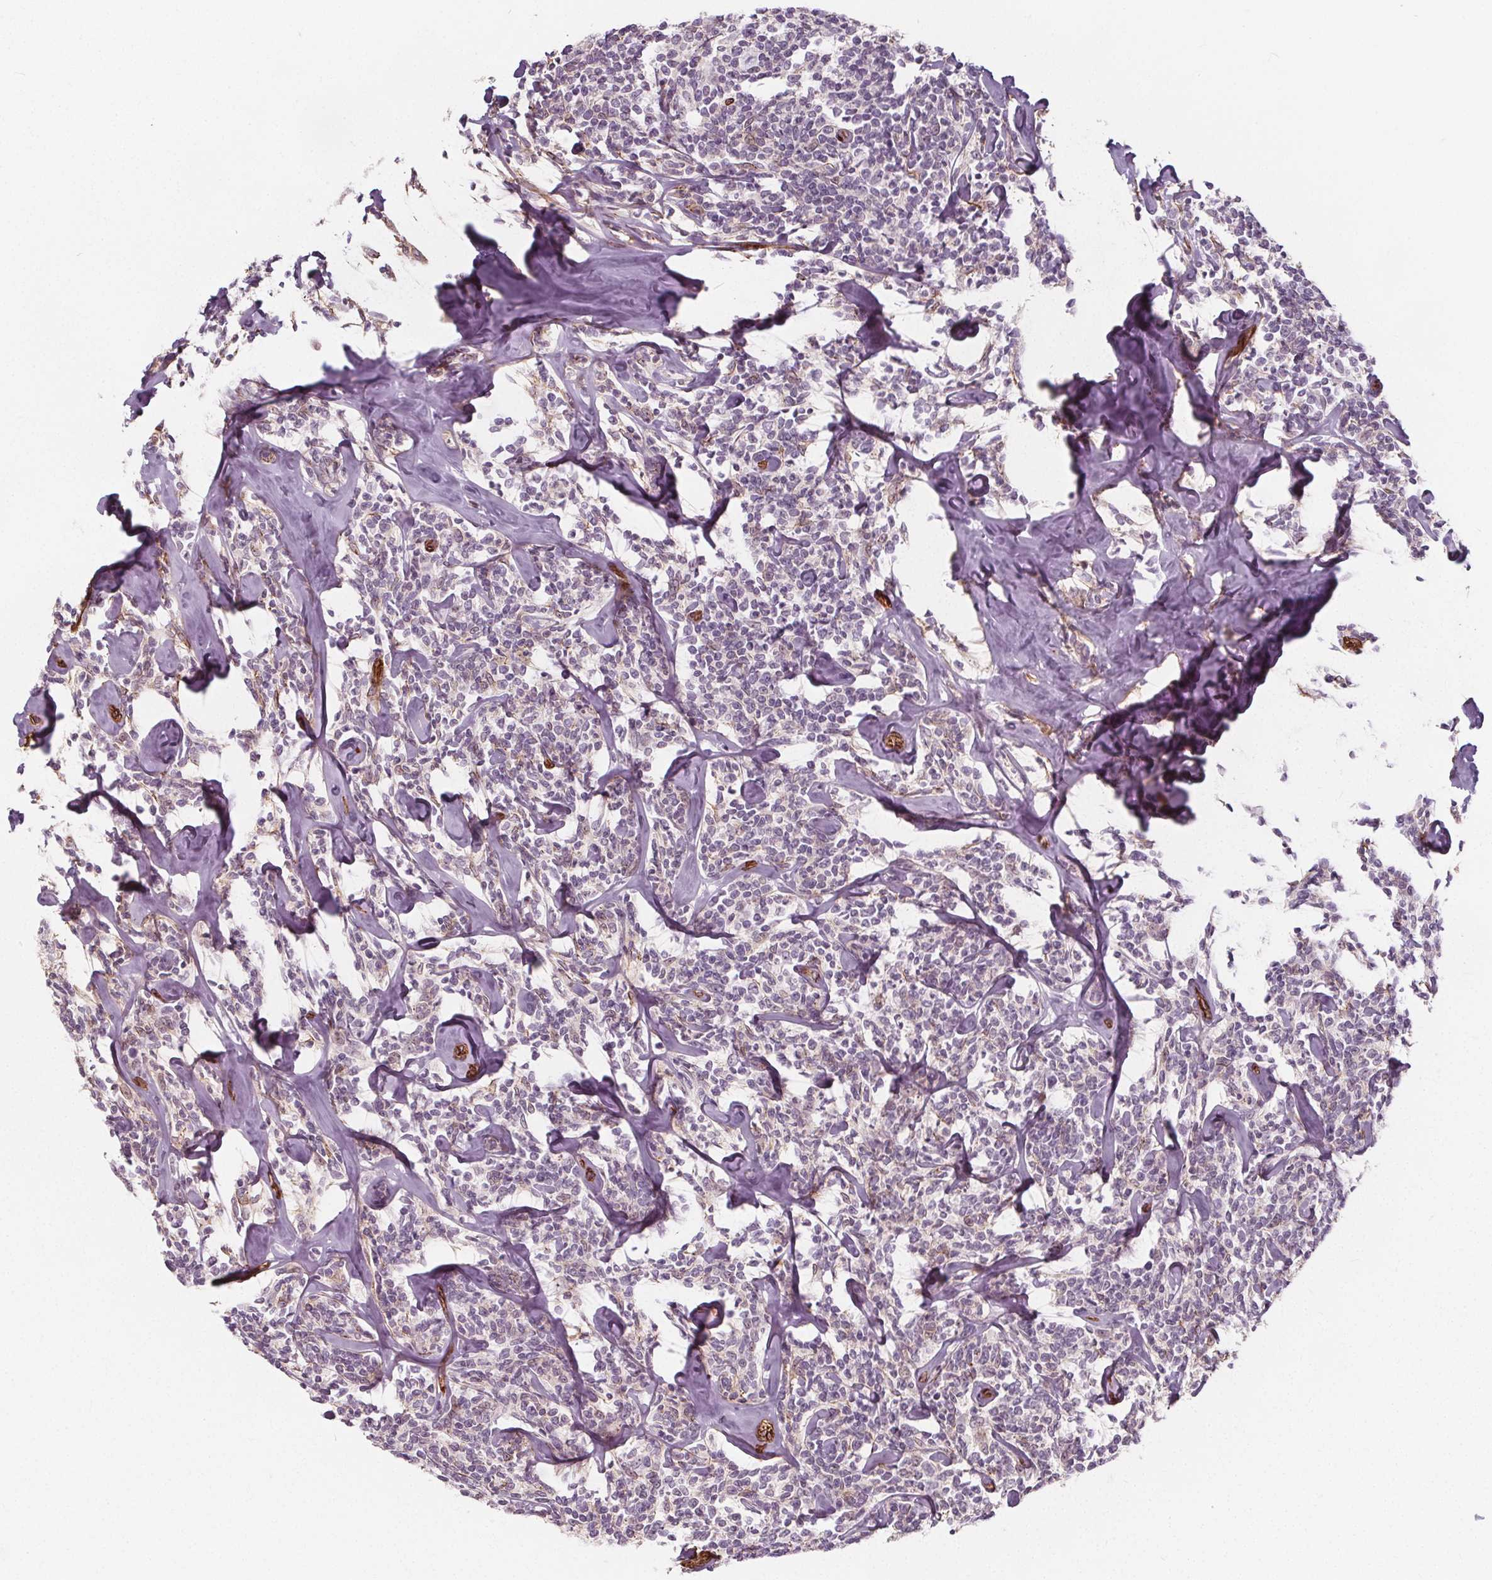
{"staining": {"intensity": "negative", "quantity": "none", "location": "none"}, "tissue": "lymphoma", "cell_type": "Tumor cells", "image_type": "cancer", "snomed": [{"axis": "morphology", "description": "Malignant lymphoma, non-Hodgkin's type, Low grade"}, {"axis": "topography", "description": "Lymph node"}], "caption": "This is an immunohistochemistry image of human lymphoma. There is no staining in tumor cells.", "gene": "HAS1", "patient": {"sex": "female", "age": 56}}